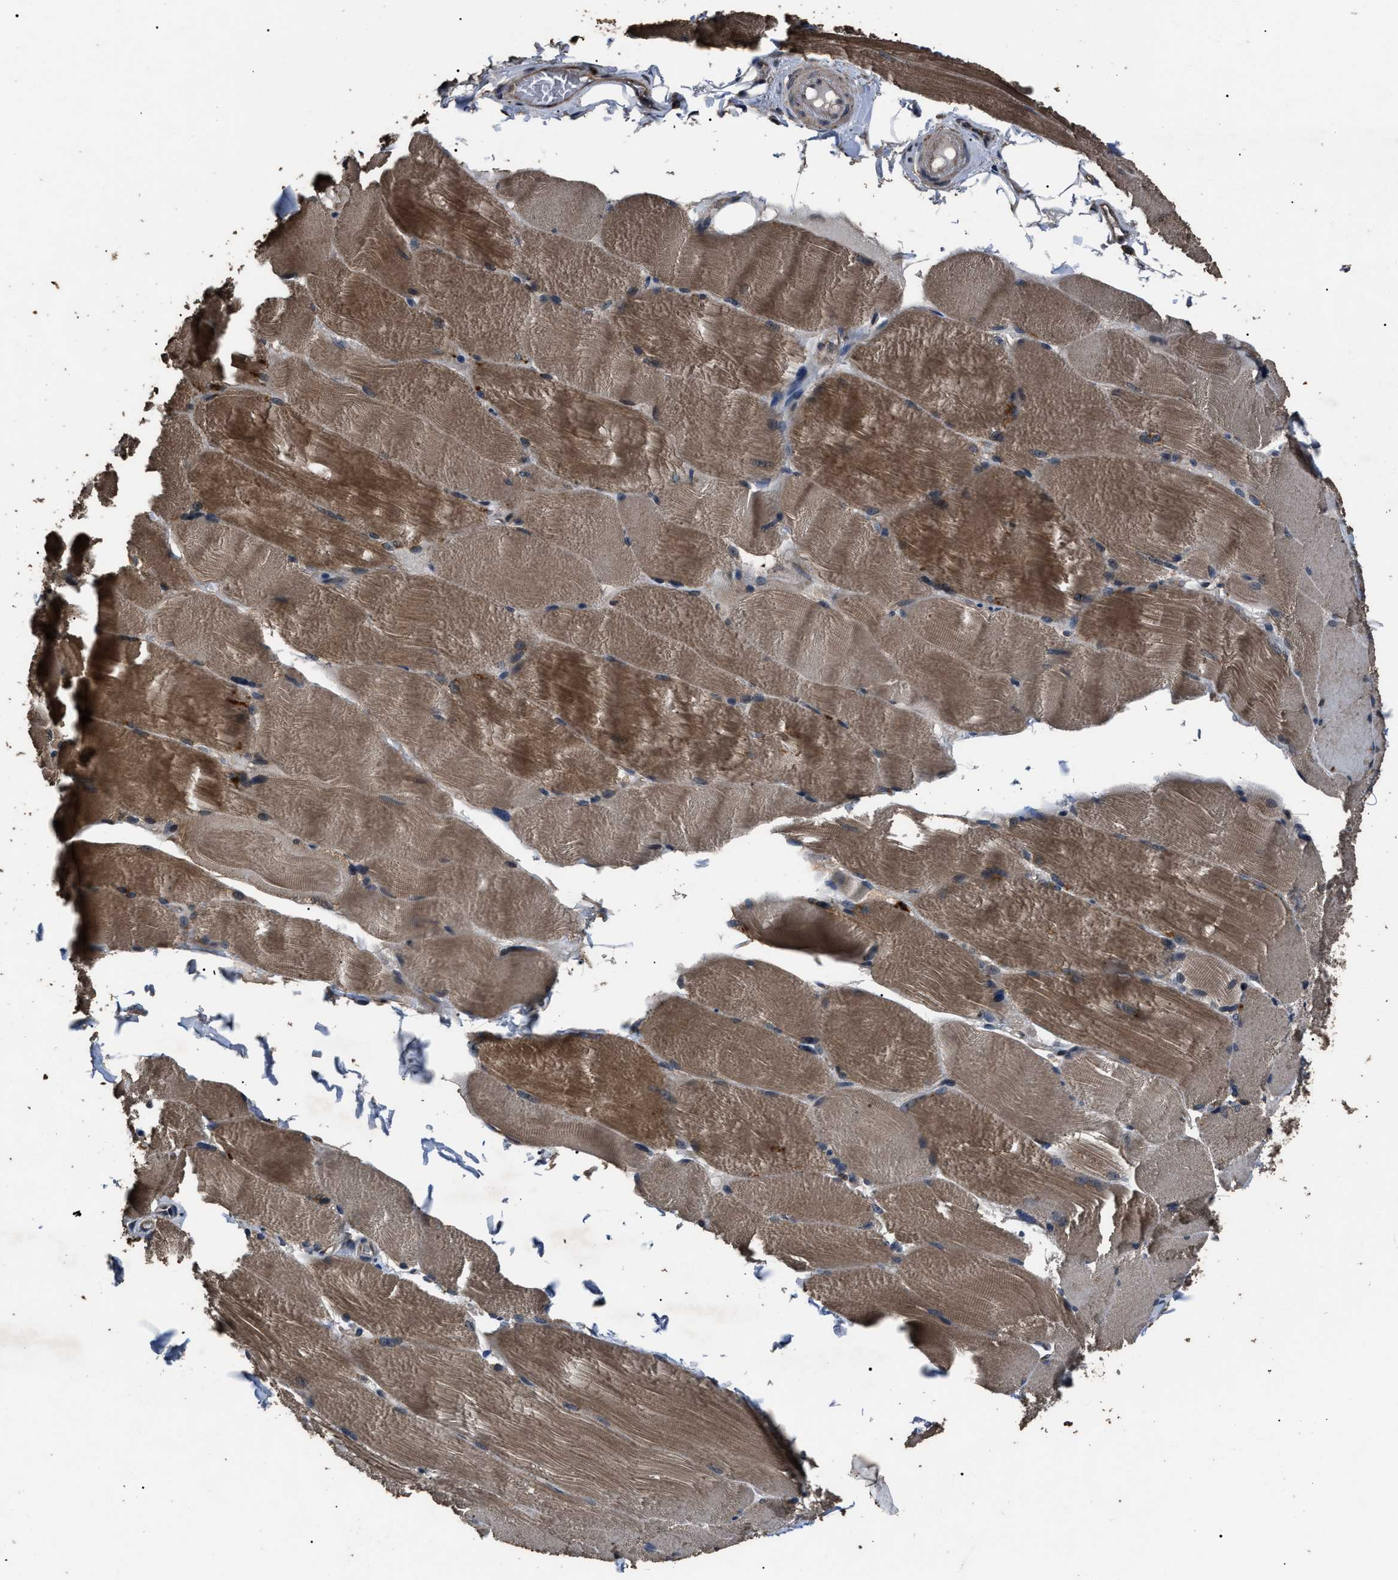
{"staining": {"intensity": "moderate", "quantity": ">75%", "location": "cytoplasmic/membranous"}, "tissue": "skeletal muscle", "cell_type": "Myocytes", "image_type": "normal", "snomed": [{"axis": "morphology", "description": "Normal tissue, NOS"}, {"axis": "topography", "description": "Skin"}, {"axis": "topography", "description": "Skeletal muscle"}], "caption": "IHC image of normal human skeletal muscle stained for a protein (brown), which reveals medium levels of moderate cytoplasmic/membranous staining in about >75% of myocytes.", "gene": "RNF216", "patient": {"sex": "male", "age": 83}}